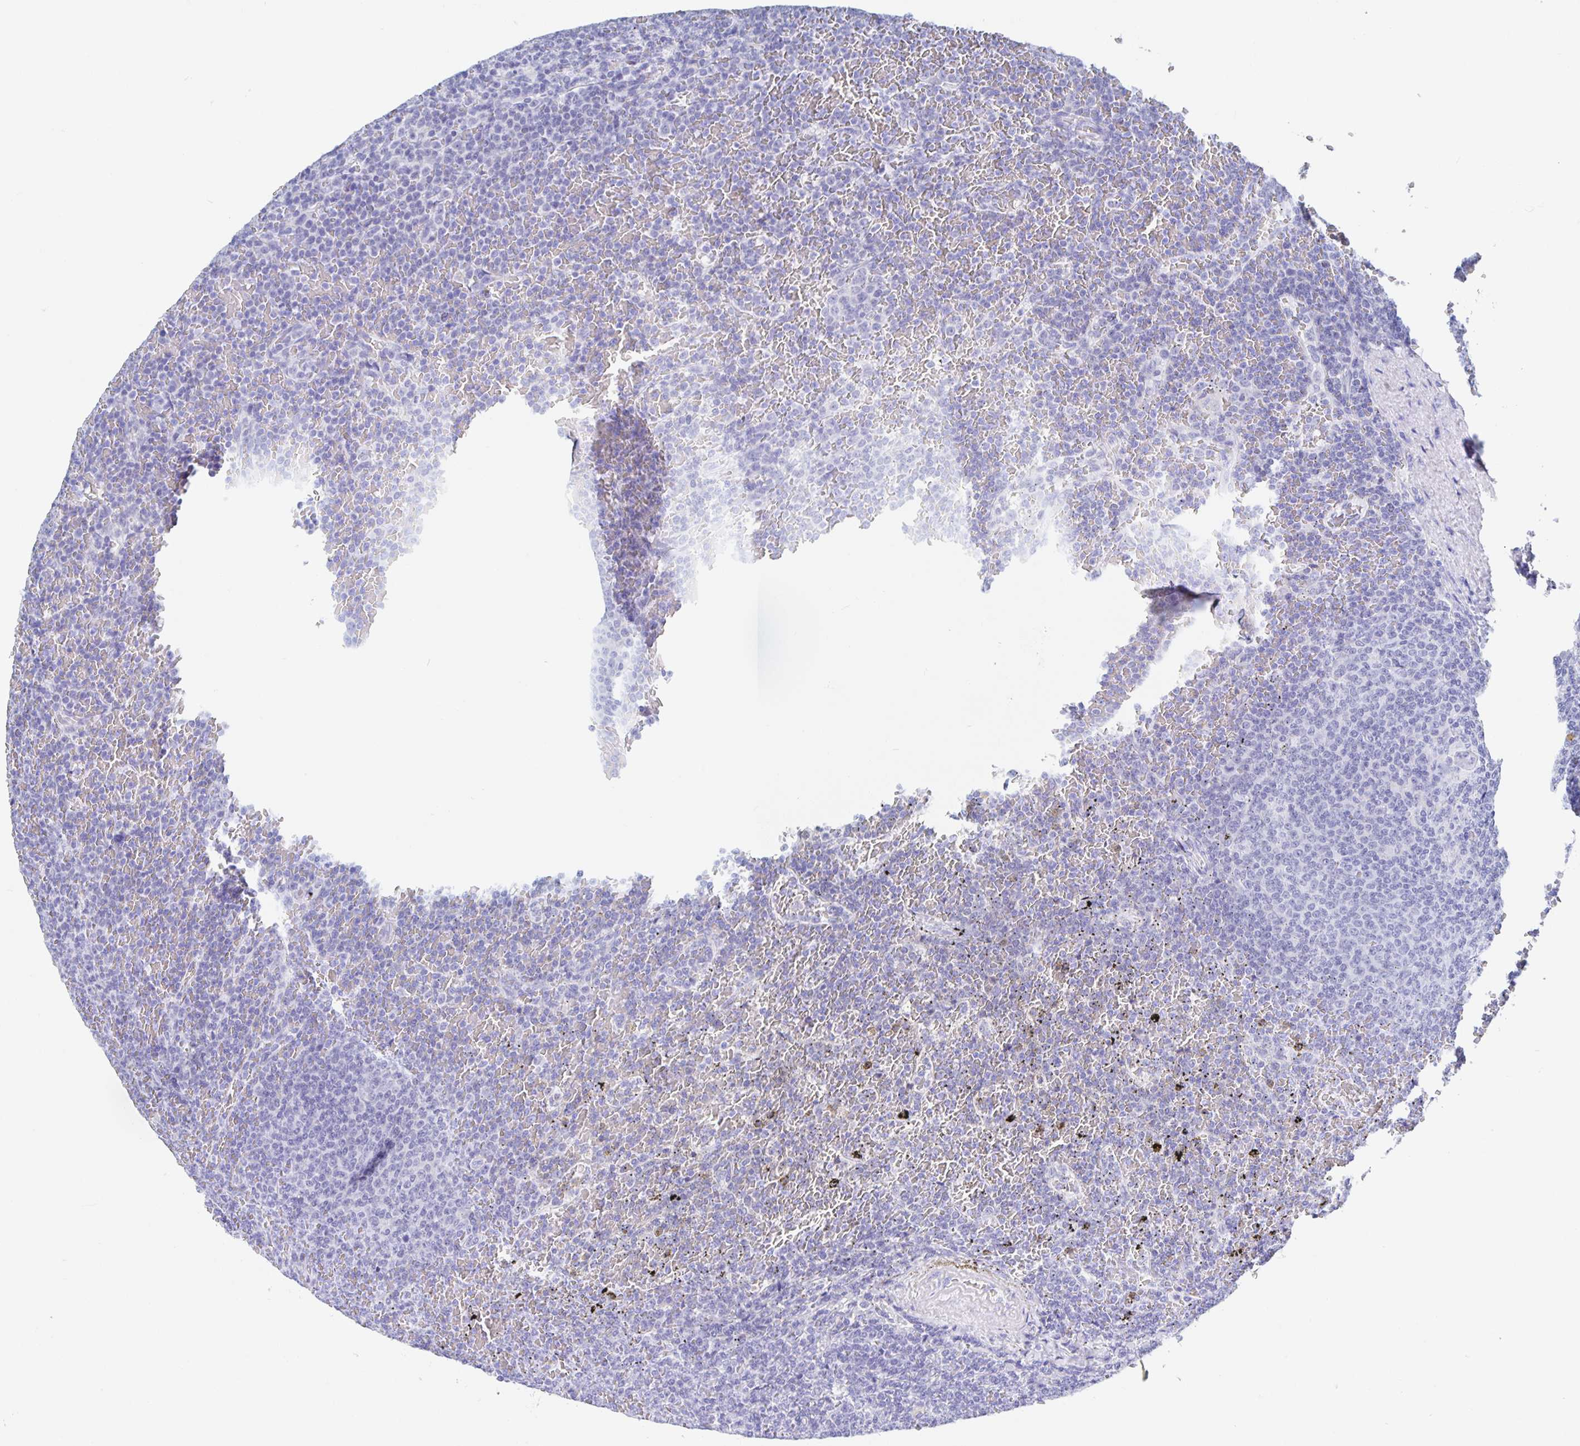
{"staining": {"intensity": "negative", "quantity": "none", "location": "none"}, "tissue": "lymphoma", "cell_type": "Tumor cells", "image_type": "cancer", "snomed": [{"axis": "morphology", "description": "Malignant lymphoma, non-Hodgkin's type, Low grade"}, {"axis": "topography", "description": "Spleen"}], "caption": "DAB immunohistochemical staining of human low-grade malignant lymphoma, non-Hodgkin's type shows no significant positivity in tumor cells.", "gene": "DMBT1", "patient": {"sex": "female", "age": 77}}